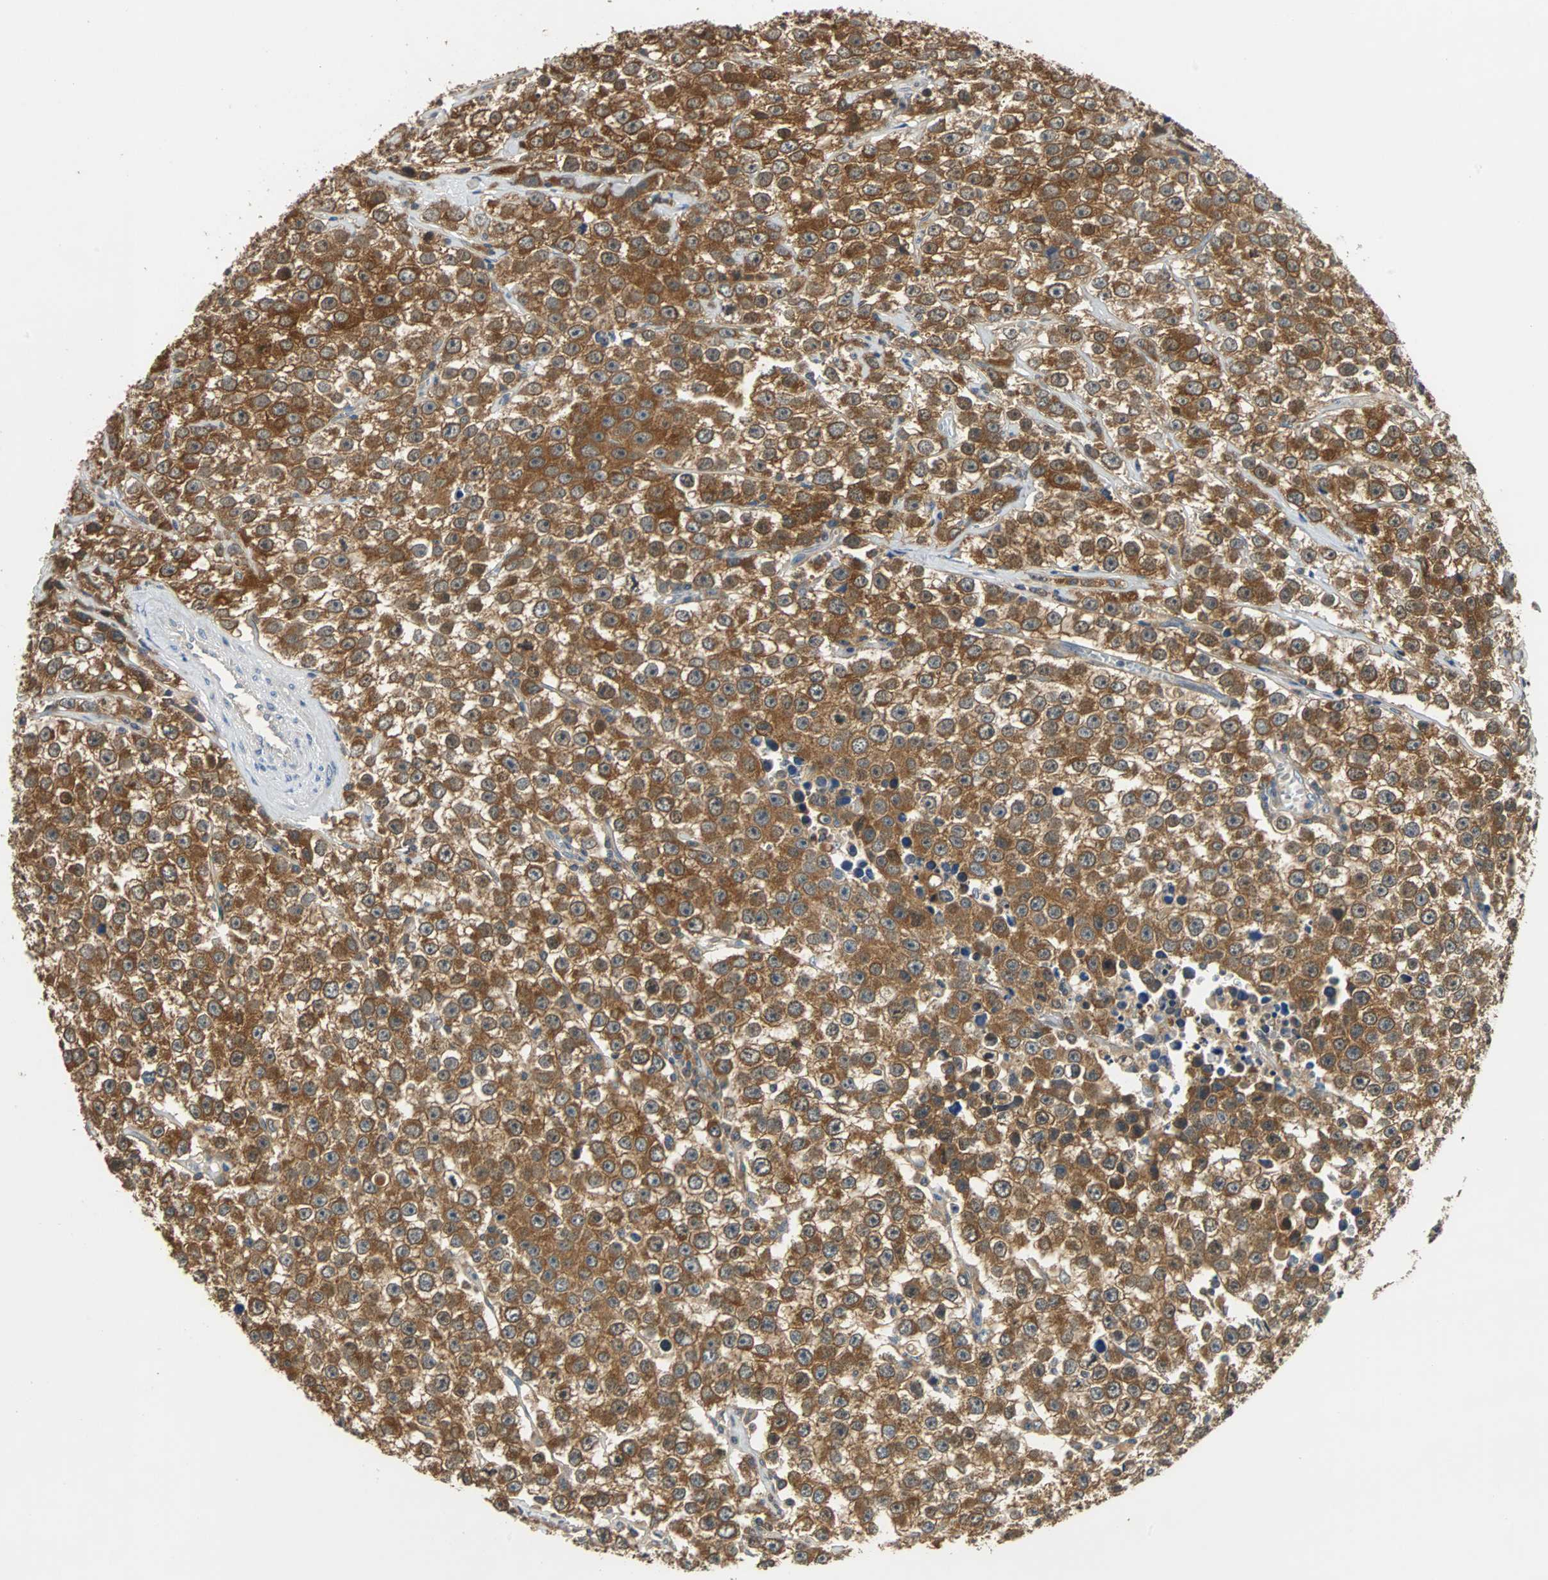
{"staining": {"intensity": "strong", "quantity": ">75%", "location": "cytoplasmic/membranous"}, "tissue": "testis cancer", "cell_type": "Tumor cells", "image_type": "cancer", "snomed": [{"axis": "morphology", "description": "Seminoma, NOS"}, {"axis": "morphology", "description": "Carcinoma, Embryonal, NOS"}, {"axis": "topography", "description": "Testis"}], "caption": "A high-resolution histopathology image shows immunohistochemistry (IHC) staining of testis cancer (embryonal carcinoma), which shows strong cytoplasmic/membranous staining in approximately >75% of tumor cells.", "gene": "ABHD2", "patient": {"sex": "male", "age": 52}}